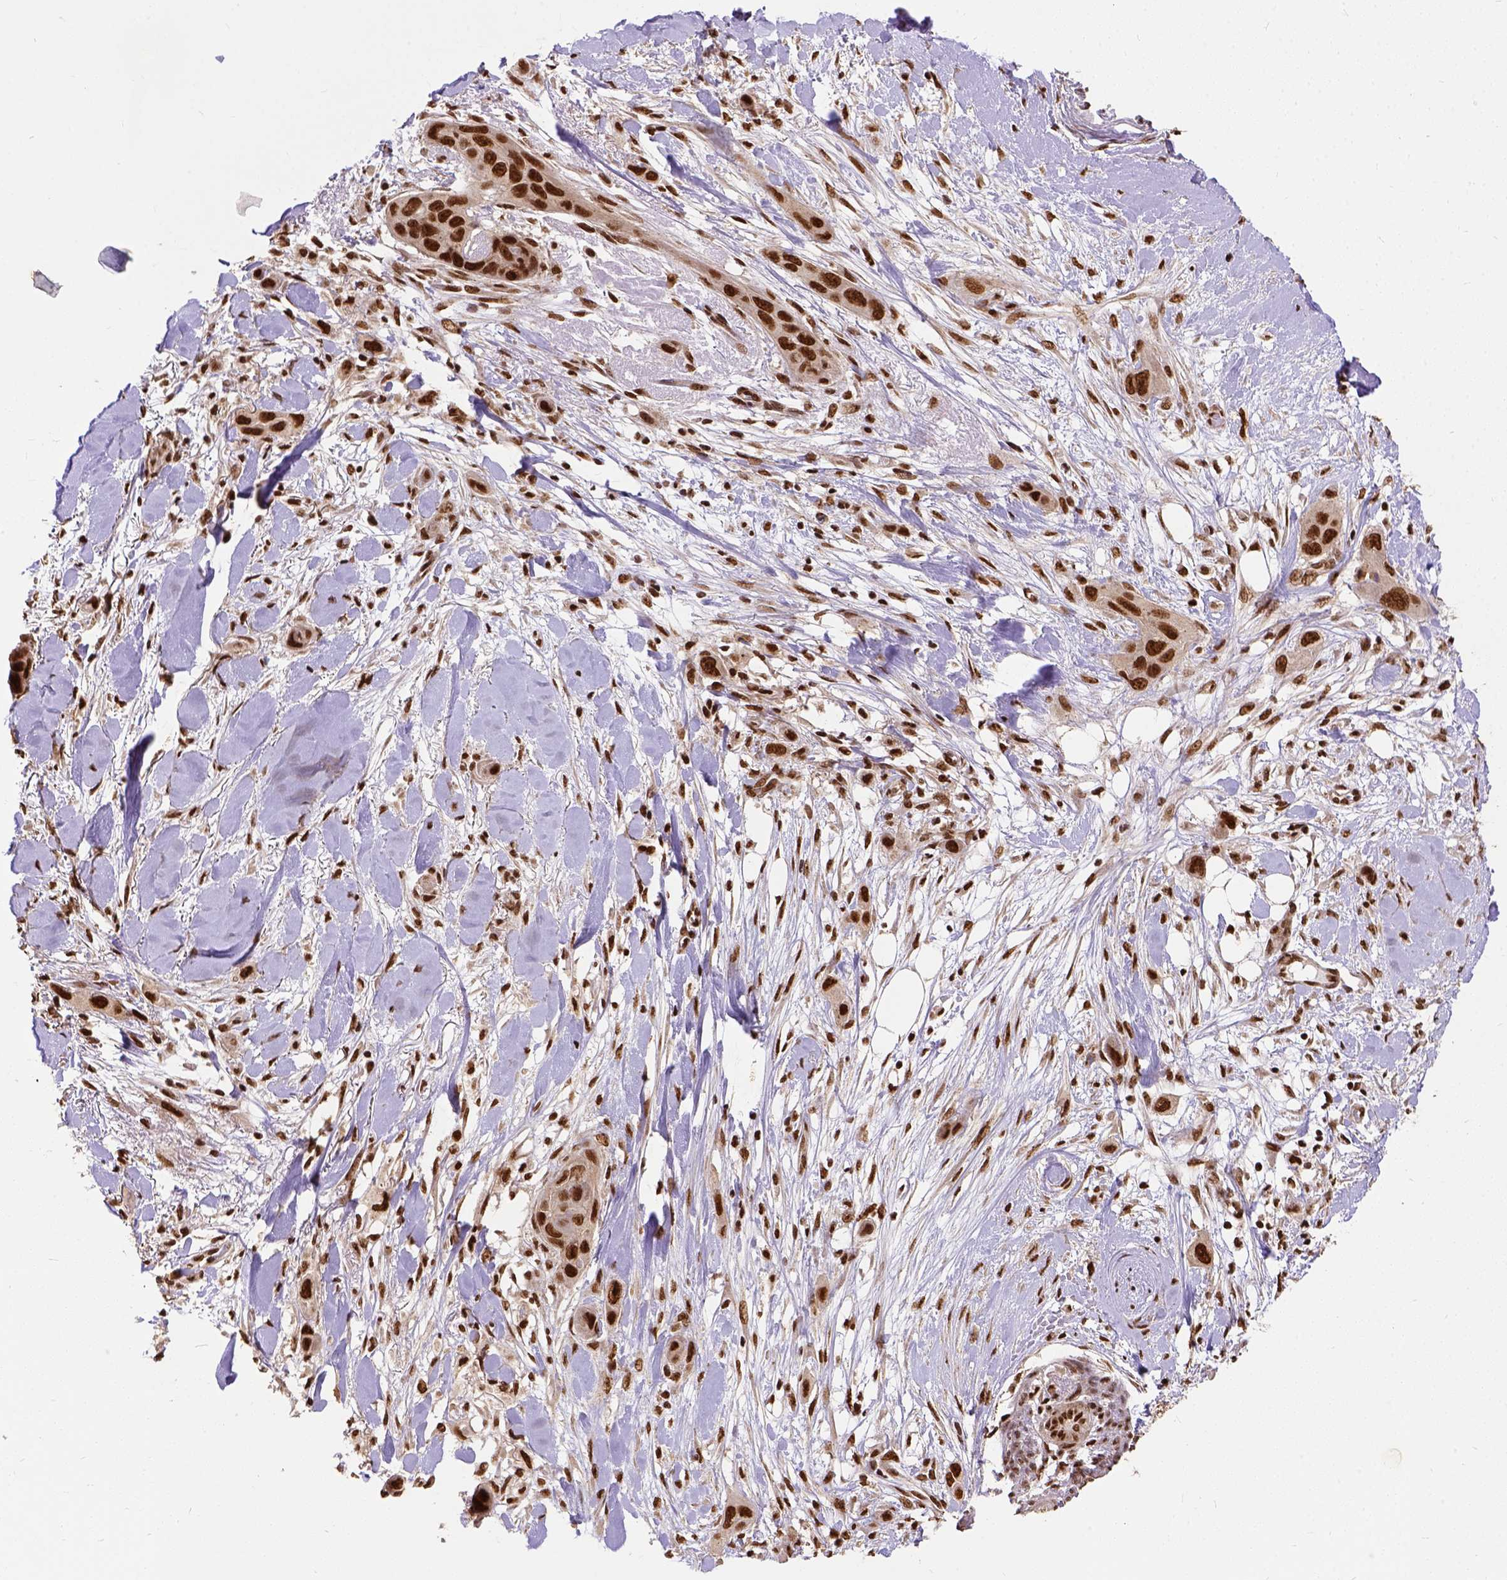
{"staining": {"intensity": "strong", "quantity": ">75%", "location": "nuclear"}, "tissue": "skin cancer", "cell_type": "Tumor cells", "image_type": "cancer", "snomed": [{"axis": "morphology", "description": "Squamous cell carcinoma, NOS"}, {"axis": "topography", "description": "Skin"}], "caption": "Squamous cell carcinoma (skin) tissue displays strong nuclear expression in about >75% of tumor cells", "gene": "NACC1", "patient": {"sex": "male", "age": 79}}